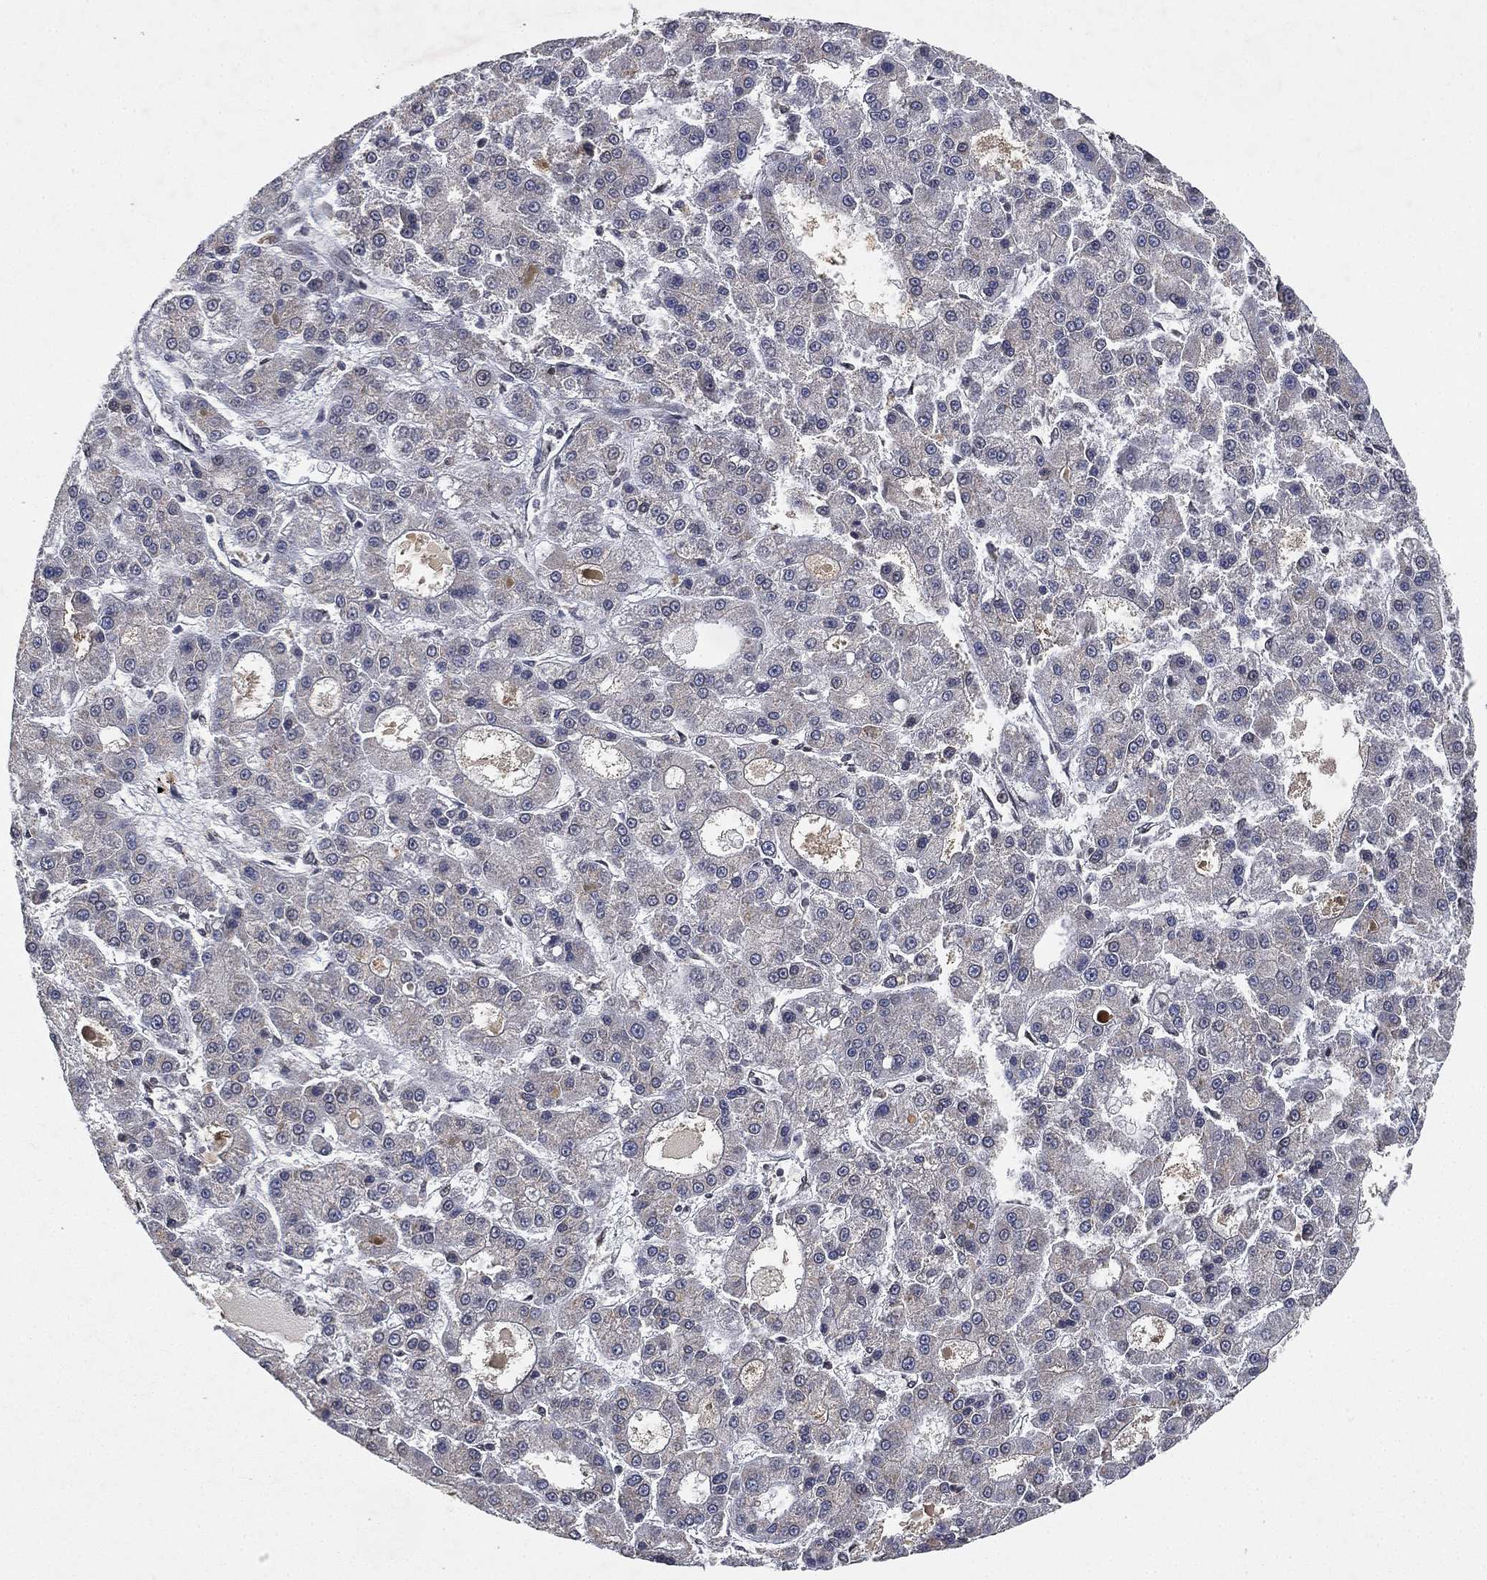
{"staining": {"intensity": "negative", "quantity": "none", "location": "none"}, "tissue": "liver cancer", "cell_type": "Tumor cells", "image_type": "cancer", "snomed": [{"axis": "morphology", "description": "Carcinoma, Hepatocellular, NOS"}, {"axis": "topography", "description": "Liver"}], "caption": "Histopathology image shows no protein staining in tumor cells of liver cancer (hepatocellular carcinoma) tissue.", "gene": "UBA5", "patient": {"sex": "male", "age": 70}}